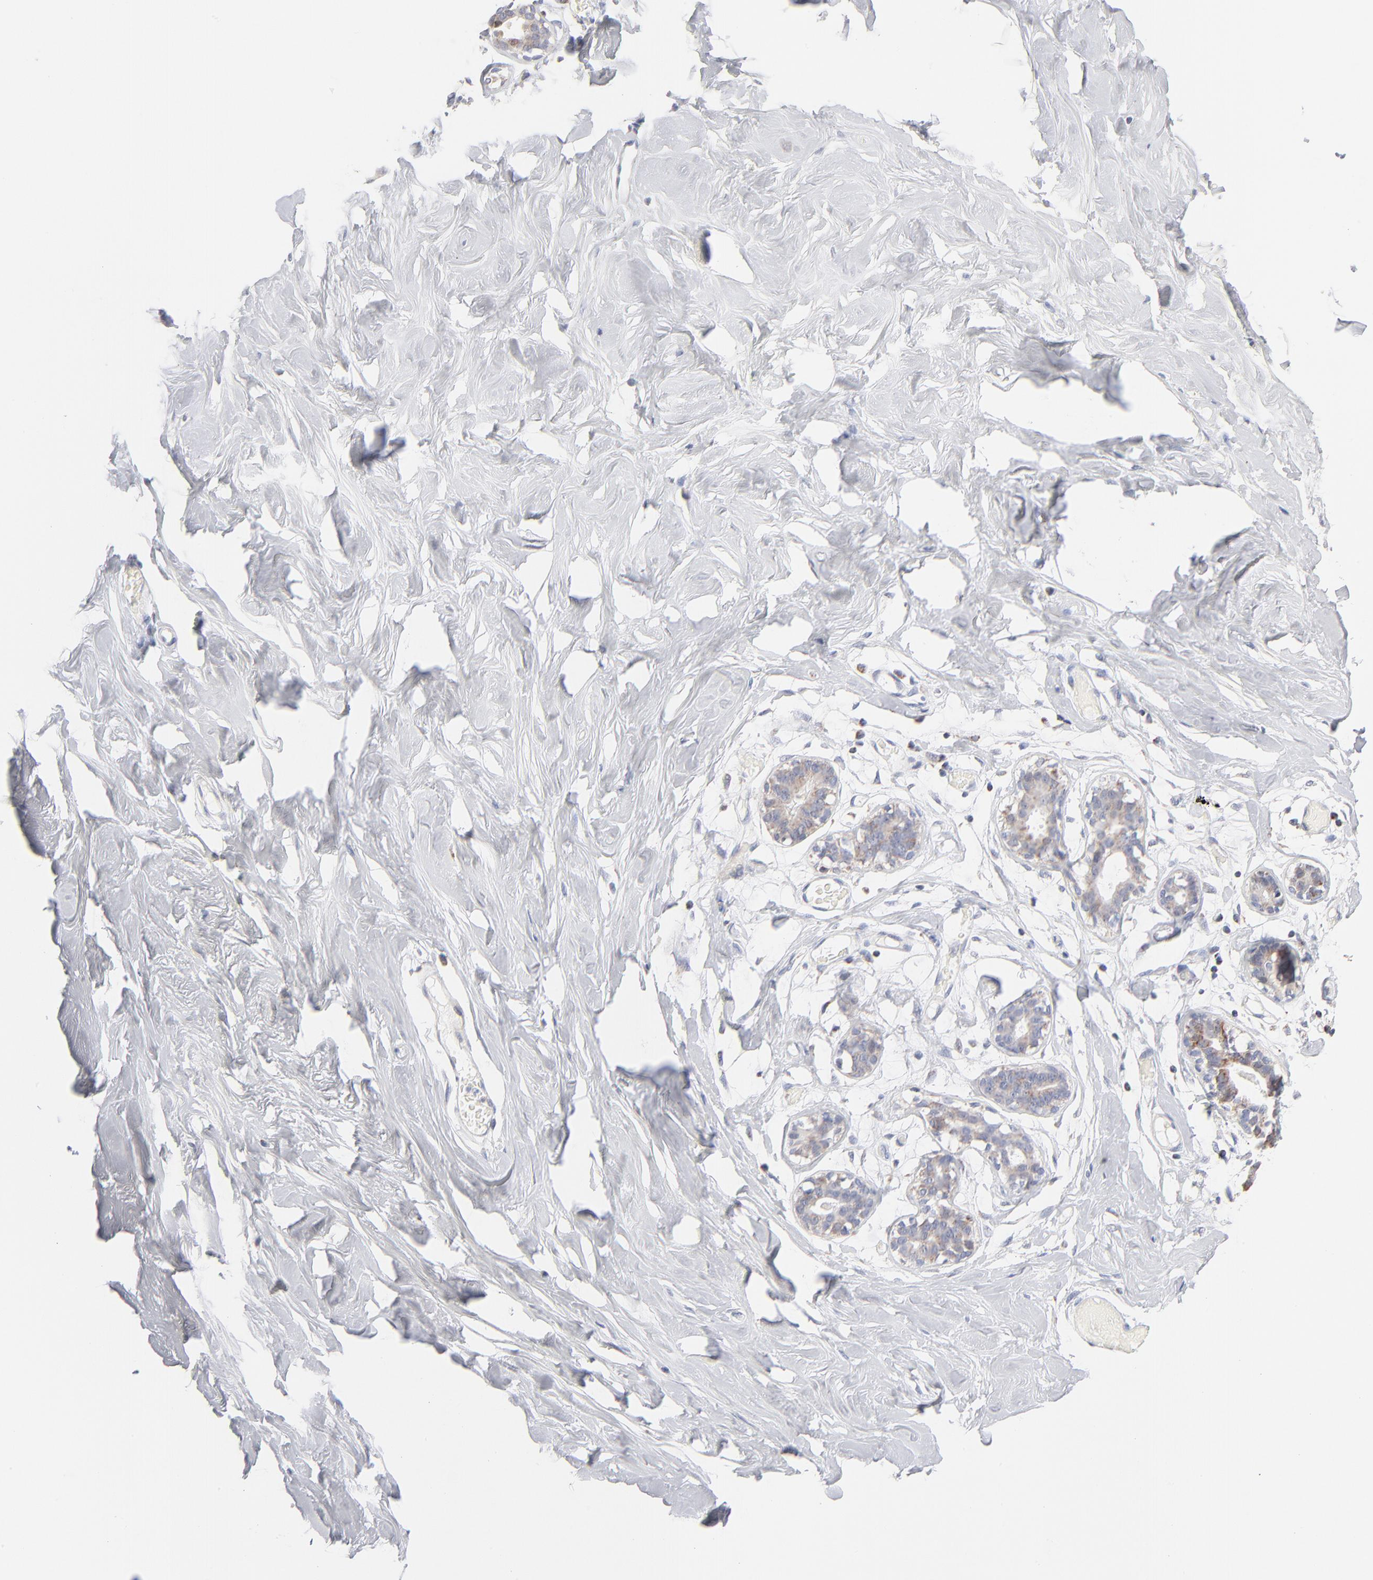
{"staining": {"intensity": "negative", "quantity": "none", "location": "none"}, "tissue": "breast", "cell_type": "Adipocytes", "image_type": "normal", "snomed": [{"axis": "morphology", "description": "Normal tissue, NOS"}, {"axis": "topography", "description": "Breast"}, {"axis": "topography", "description": "Soft tissue"}], "caption": "Adipocytes are negative for brown protein staining in unremarkable breast. (Immunohistochemistry, brightfield microscopy, high magnification).", "gene": "MRPL58", "patient": {"sex": "female", "age": 25}}